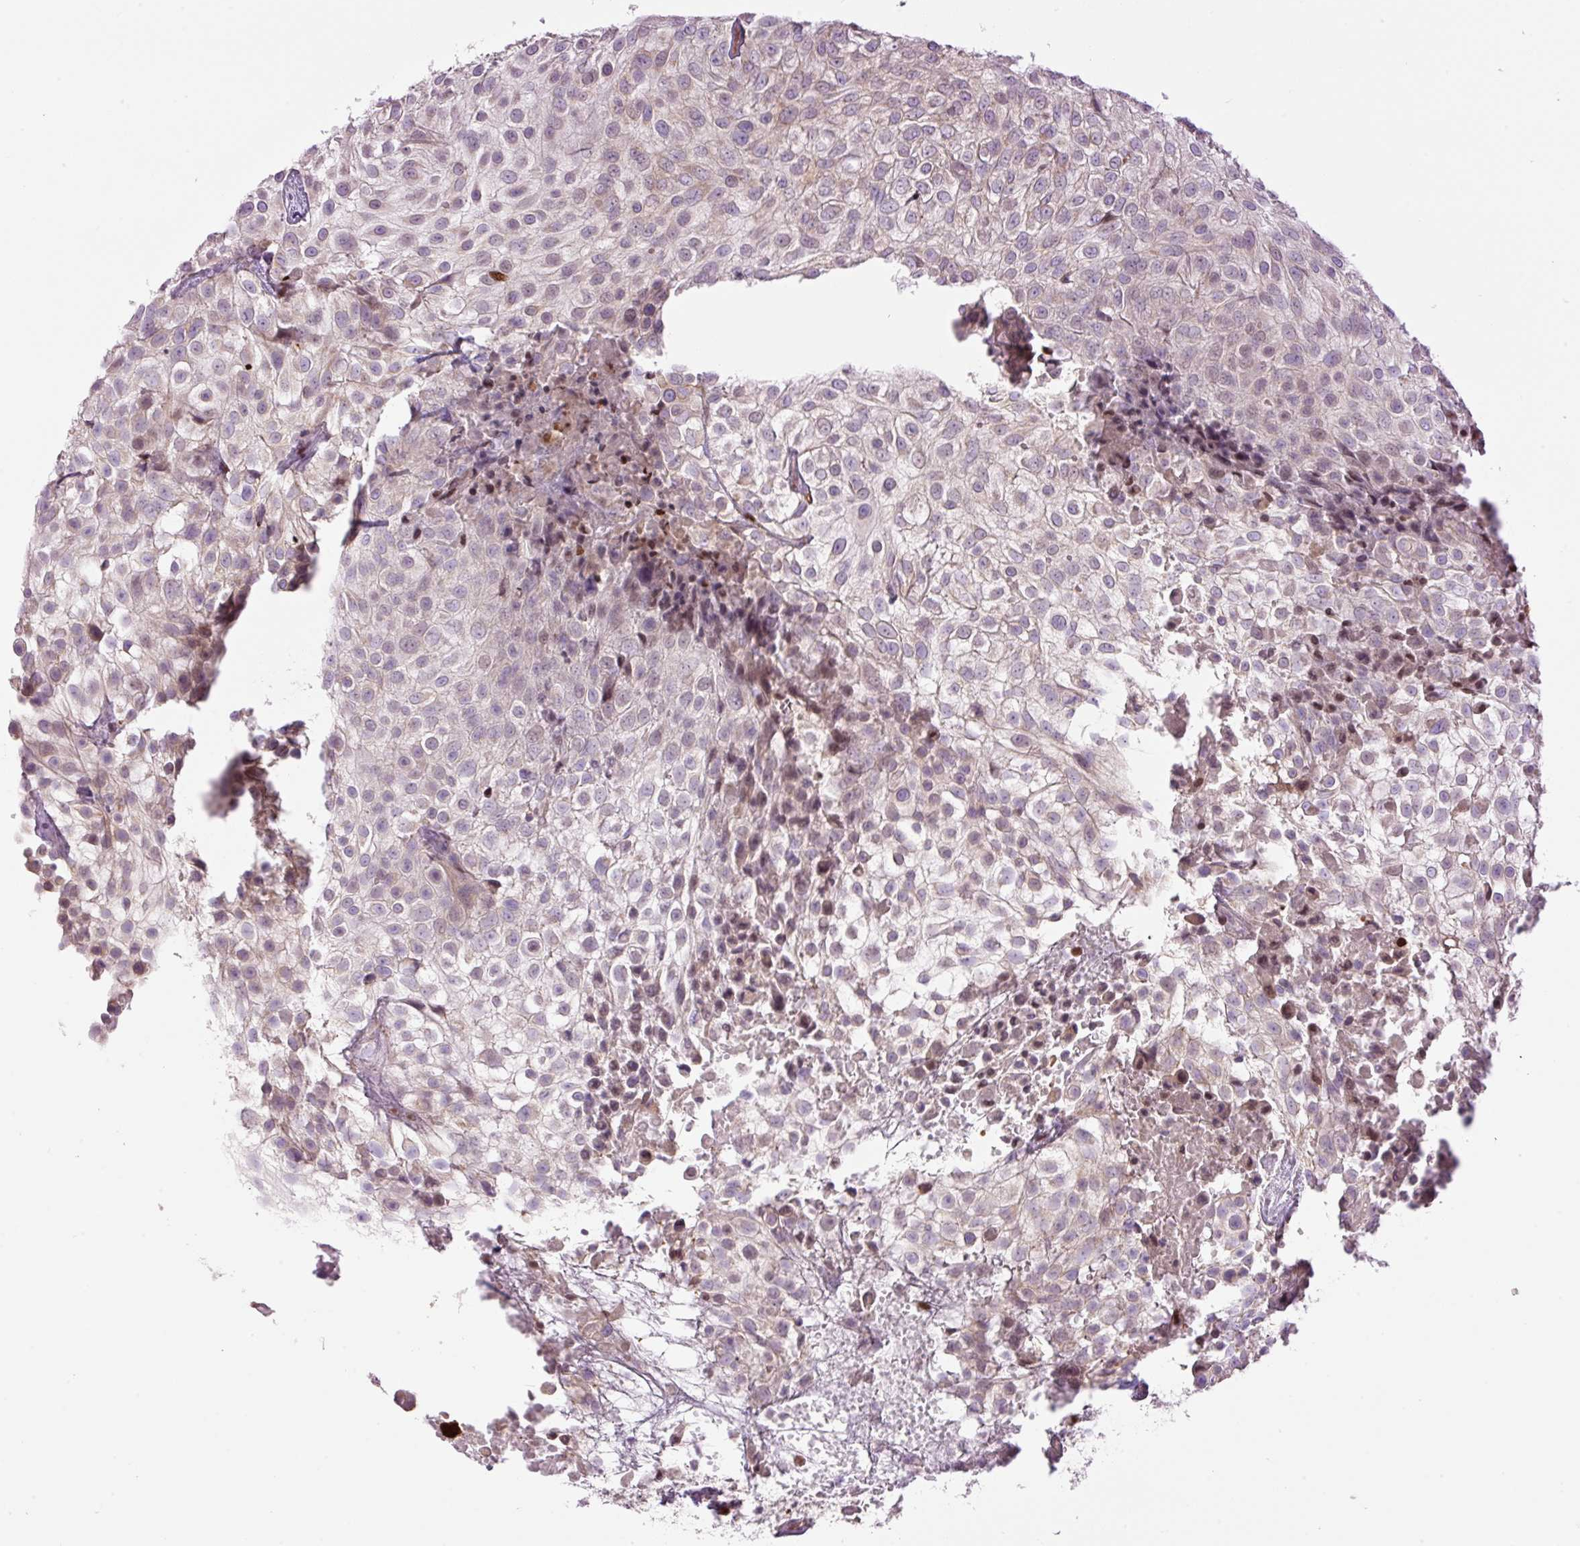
{"staining": {"intensity": "weak", "quantity": "<25%", "location": "cytoplasmic/membranous"}, "tissue": "urothelial cancer", "cell_type": "Tumor cells", "image_type": "cancer", "snomed": [{"axis": "morphology", "description": "Urothelial carcinoma, High grade"}, {"axis": "topography", "description": "Urinary bladder"}], "caption": "Urothelial cancer was stained to show a protein in brown. There is no significant expression in tumor cells.", "gene": "TMEM8B", "patient": {"sex": "male", "age": 56}}